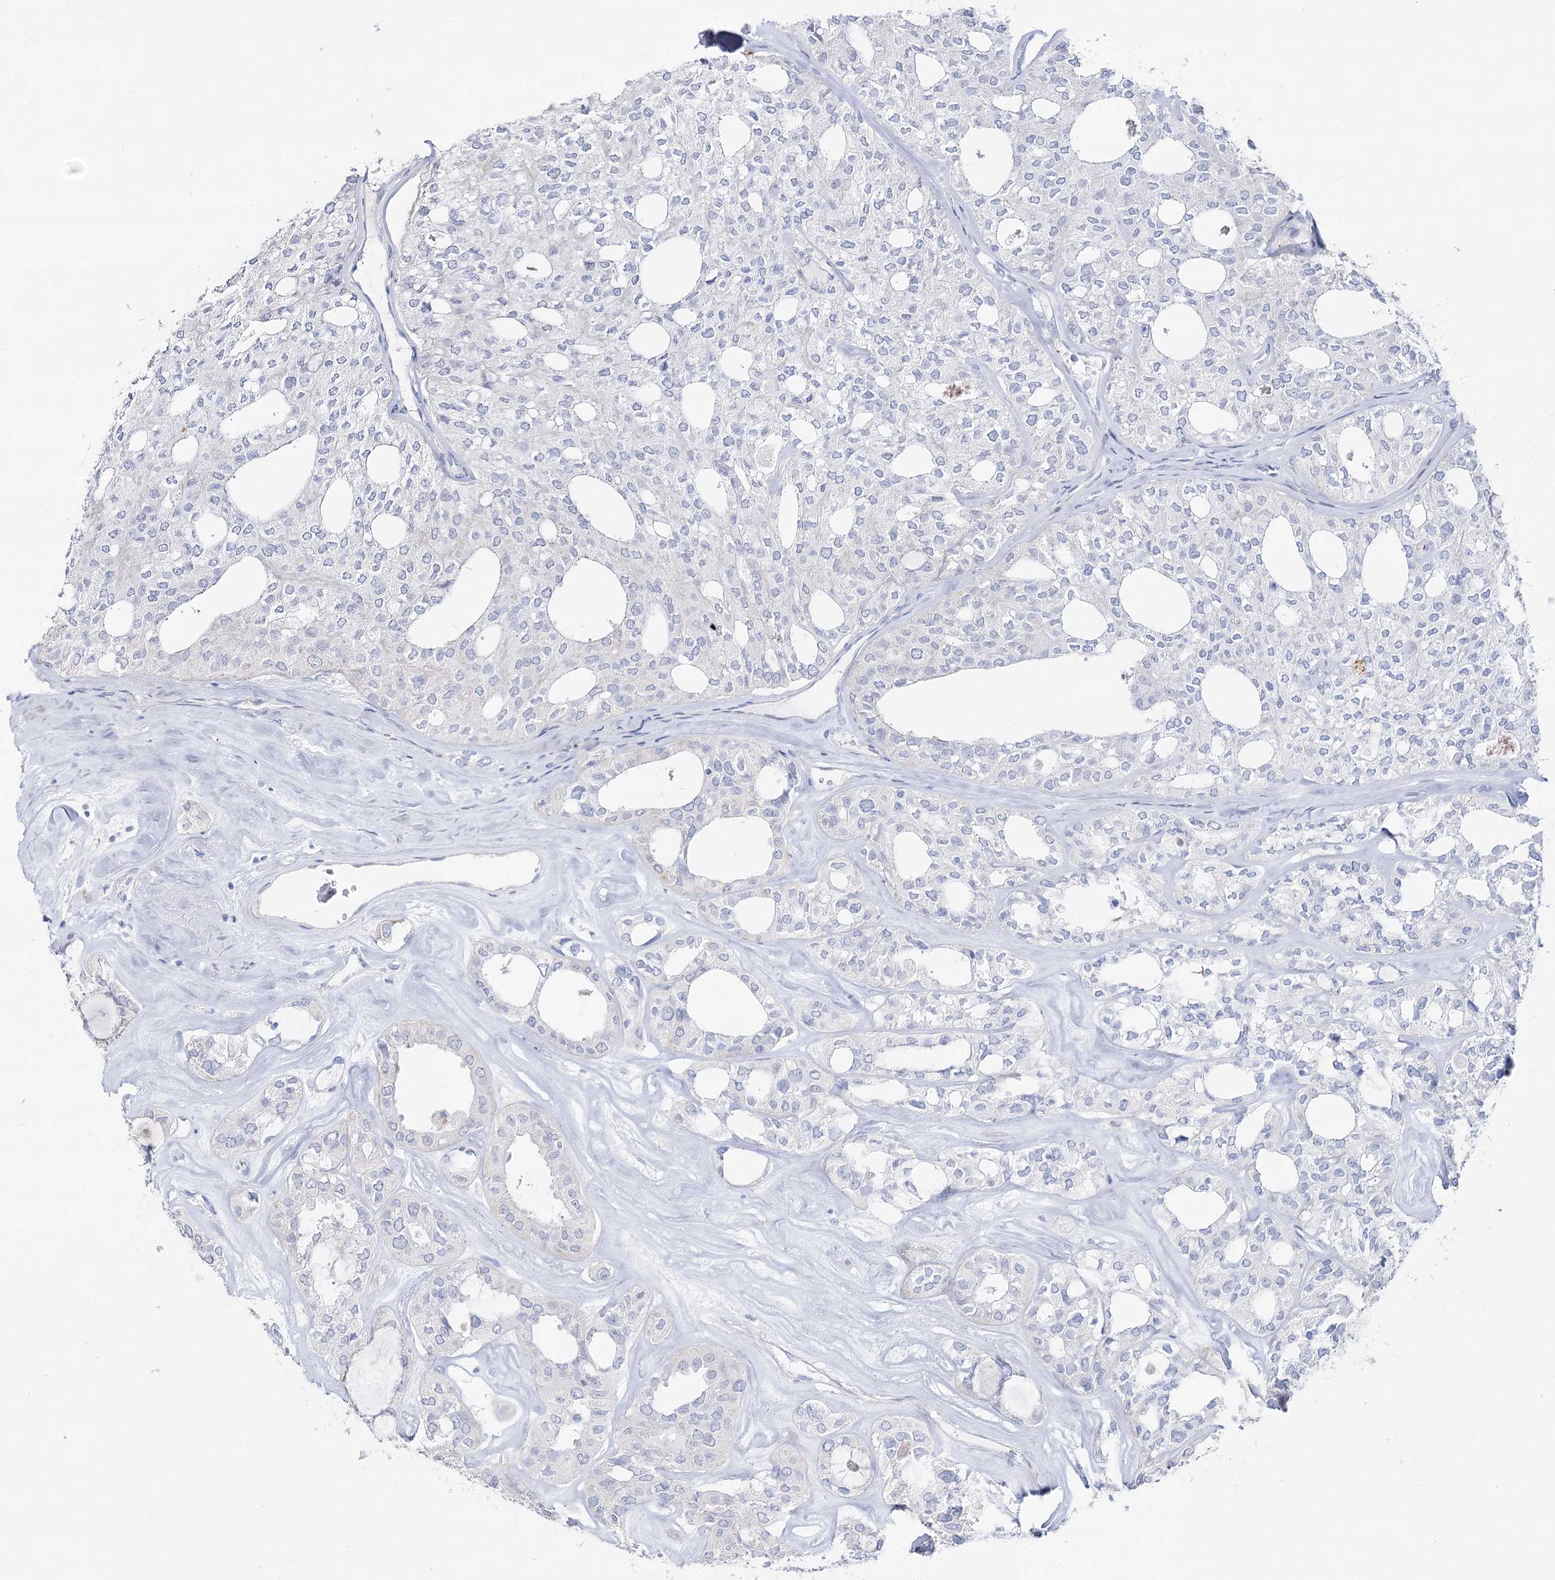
{"staining": {"intensity": "negative", "quantity": "none", "location": "none"}, "tissue": "thyroid cancer", "cell_type": "Tumor cells", "image_type": "cancer", "snomed": [{"axis": "morphology", "description": "Follicular adenoma carcinoma, NOS"}, {"axis": "topography", "description": "Thyroid gland"}], "caption": "IHC micrograph of human follicular adenoma carcinoma (thyroid) stained for a protein (brown), which exhibits no expression in tumor cells.", "gene": "SLC3A1", "patient": {"sex": "male", "age": 75}}